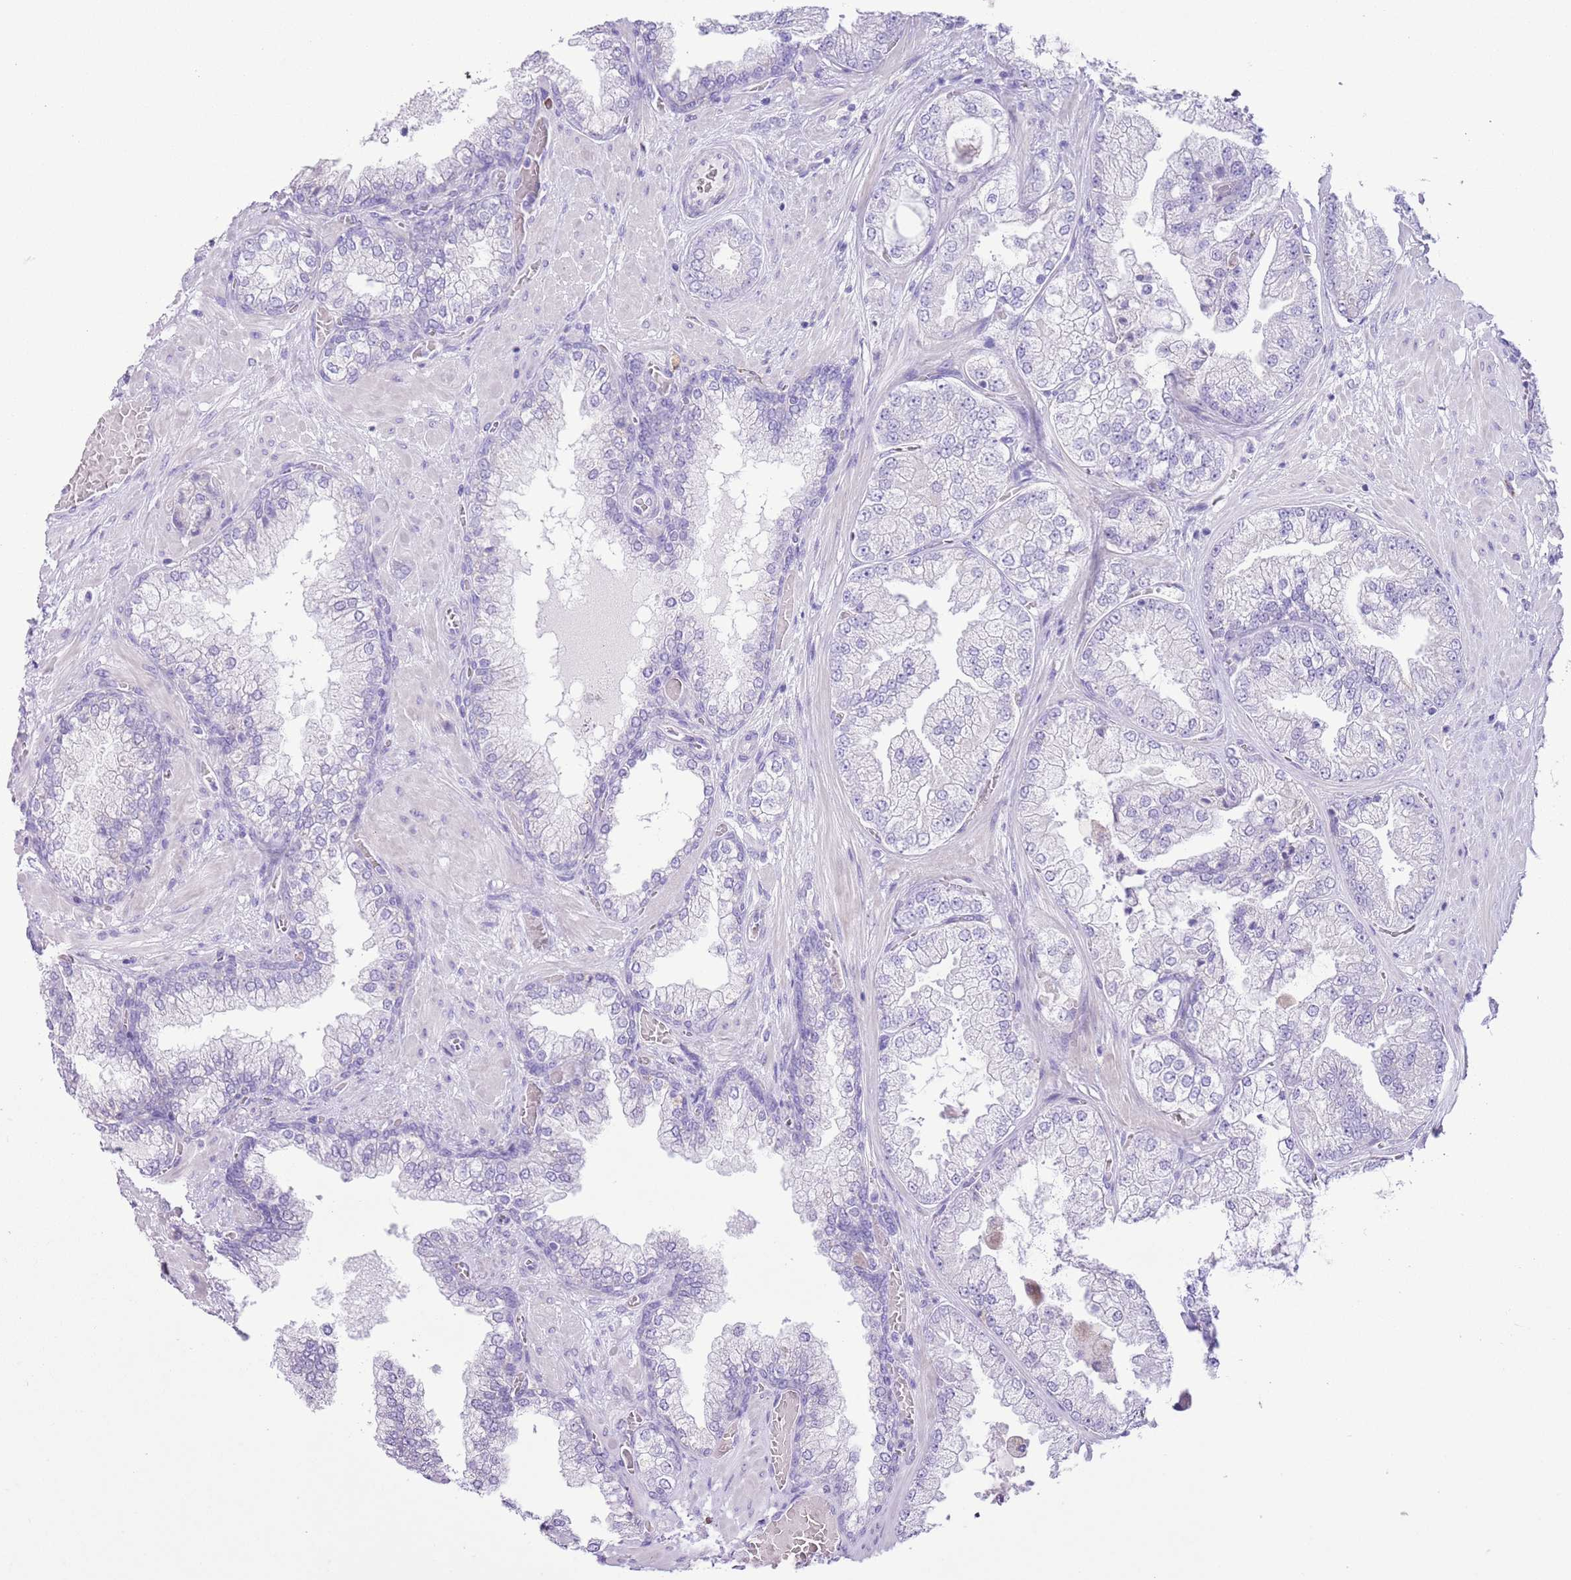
{"staining": {"intensity": "negative", "quantity": "none", "location": "none"}, "tissue": "prostate cancer", "cell_type": "Tumor cells", "image_type": "cancer", "snomed": [{"axis": "morphology", "description": "Adenocarcinoma, Low grade"}, {"axis": "topography", "description": "Prostate"}], "caption": "Immunohistochemistry (IHC) of prostate low-grade adenocarcinoma displays no positivity in tumor cells.", "gene": "ZNF697", "patient": {"sex": "male", "age": 57}}